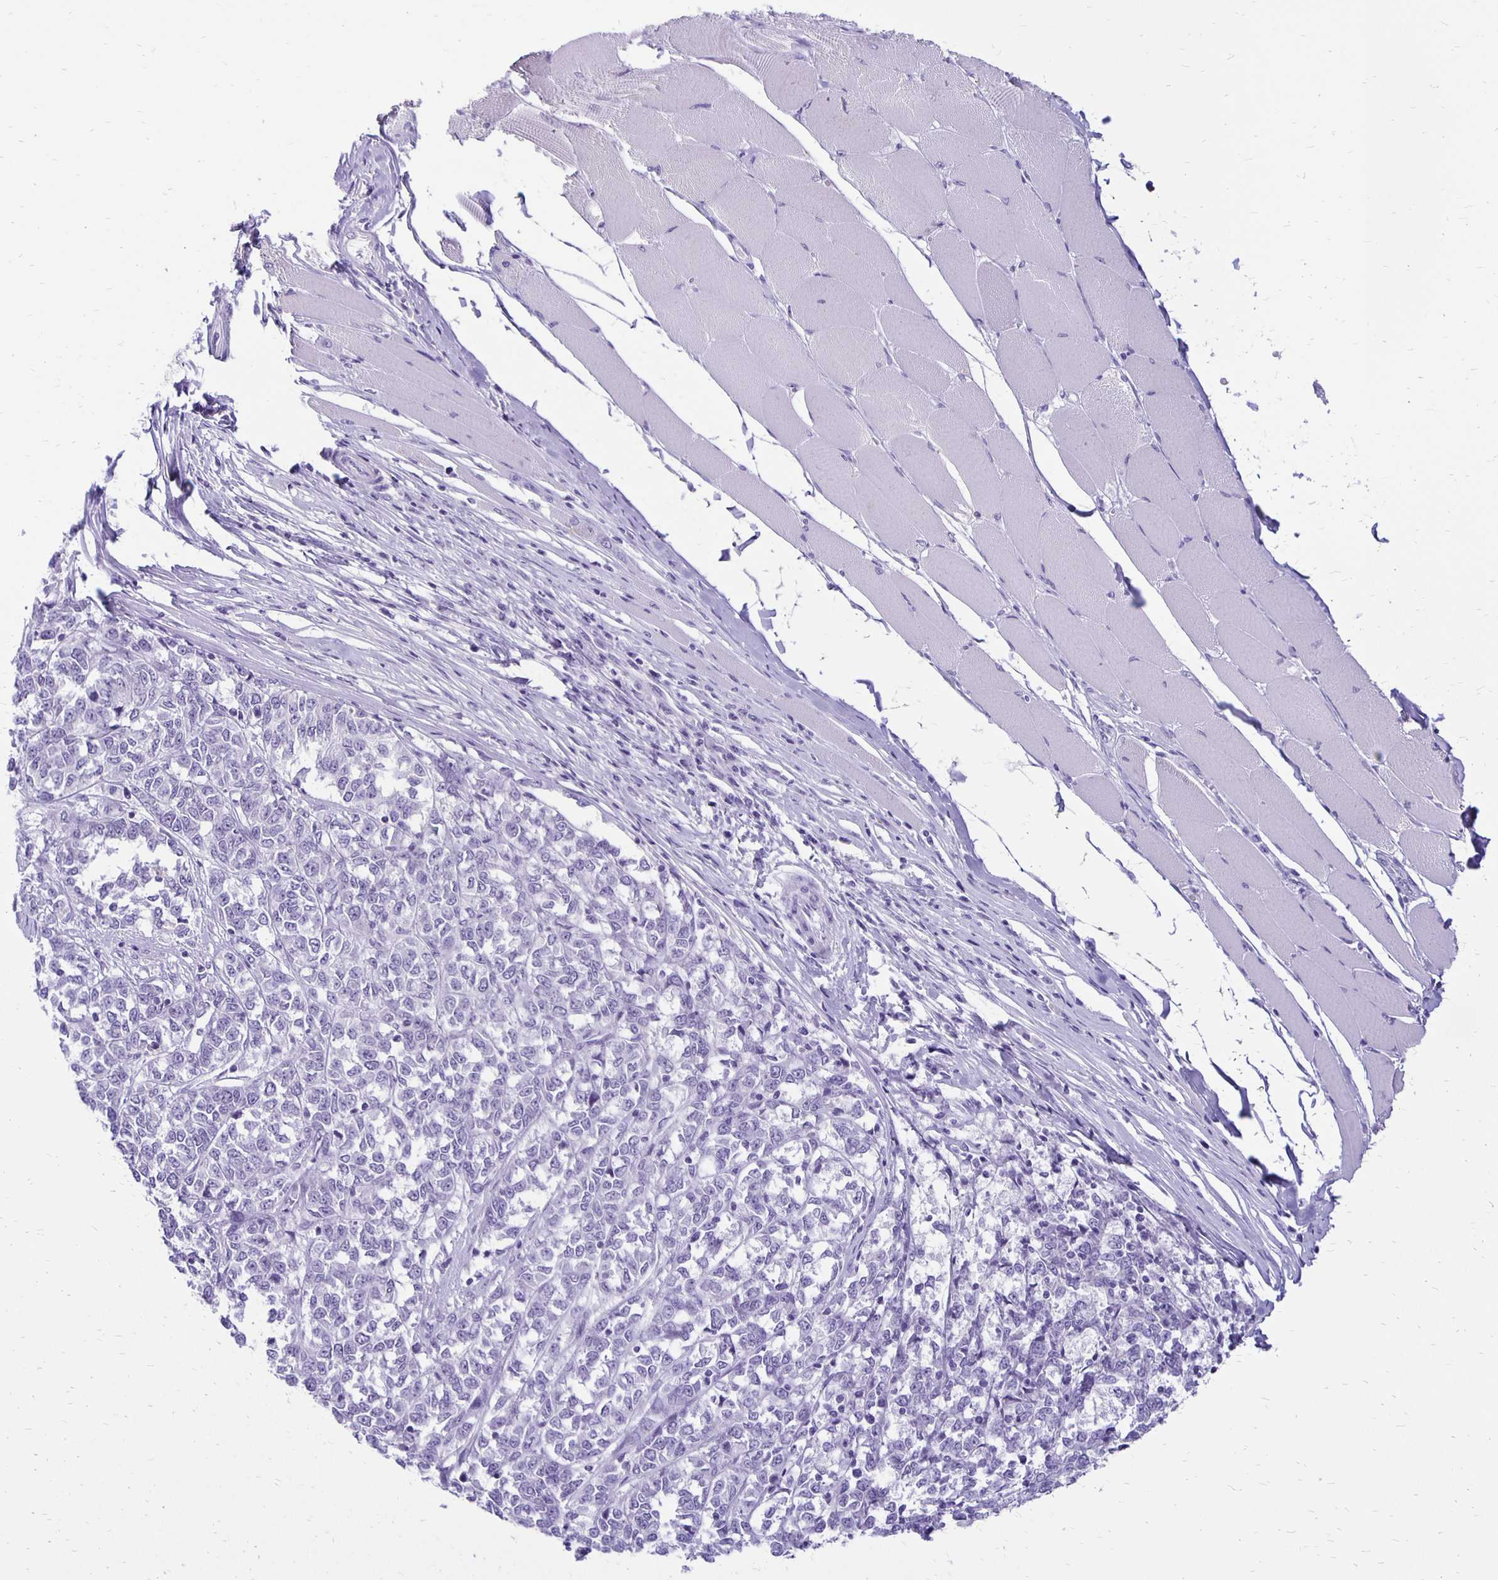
{"staining": {"intensity": "negative", "quantity": "none", "location": "none"}, "tissue": "melanoma", "cell_type": "Tumor cells", "image_type": "cancer", "snomed": [{"axis": "morphology", "description": "Malignant melanoma, NOS"}, {"axis": "topography", "description": "Skin"}], "caption": "Immunohistochemical staining of human malignant melanoma exhibits no significant positivity in tumor cells.", "gene": "ANKRD45", "patient": {"sex": "female", "age": 72}}